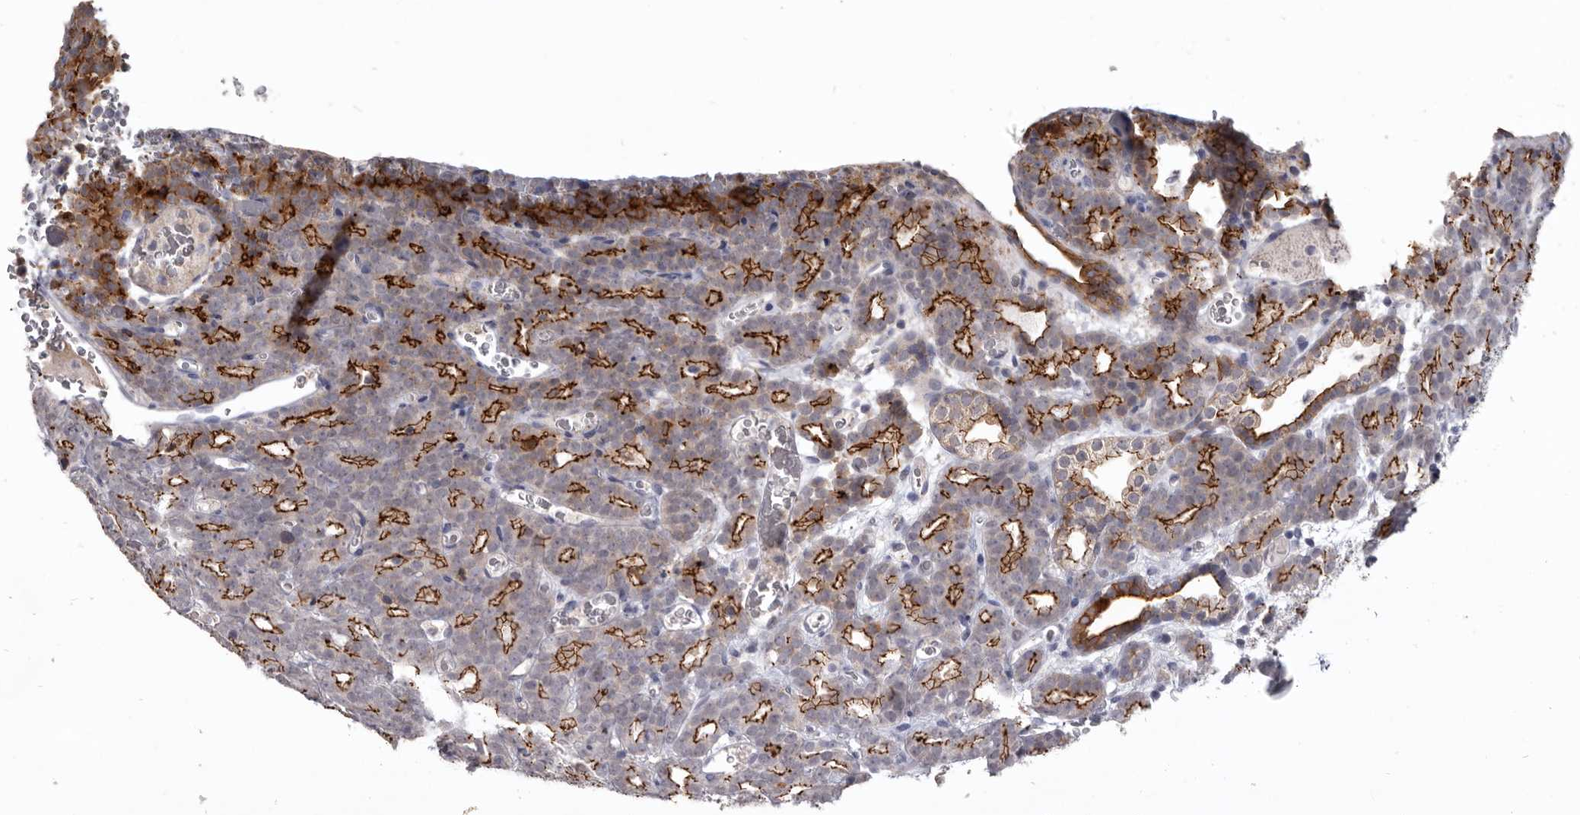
{"staining": {"intensity": "strong", "quantity": "25%-75%", "location": "cytoplasmic/membranous"}, "tissue": "prostate cancer", "cell_type": "Tumor cells", "image_type": "cancer", "snomed": [{"axis": "morphology", "description": "Adenocarcinoma, High grade"}, {"axis": "topography", "description": "Prostate"}], "caption": "An image showing strong cytoplasmic/membranous staining in approximately 25%-75% of tumor cells in prostate cancer, as visualized by brown immunohistochemical staining.", "gene": "CGN", "patient": {"sex": "male", "age": 62}}